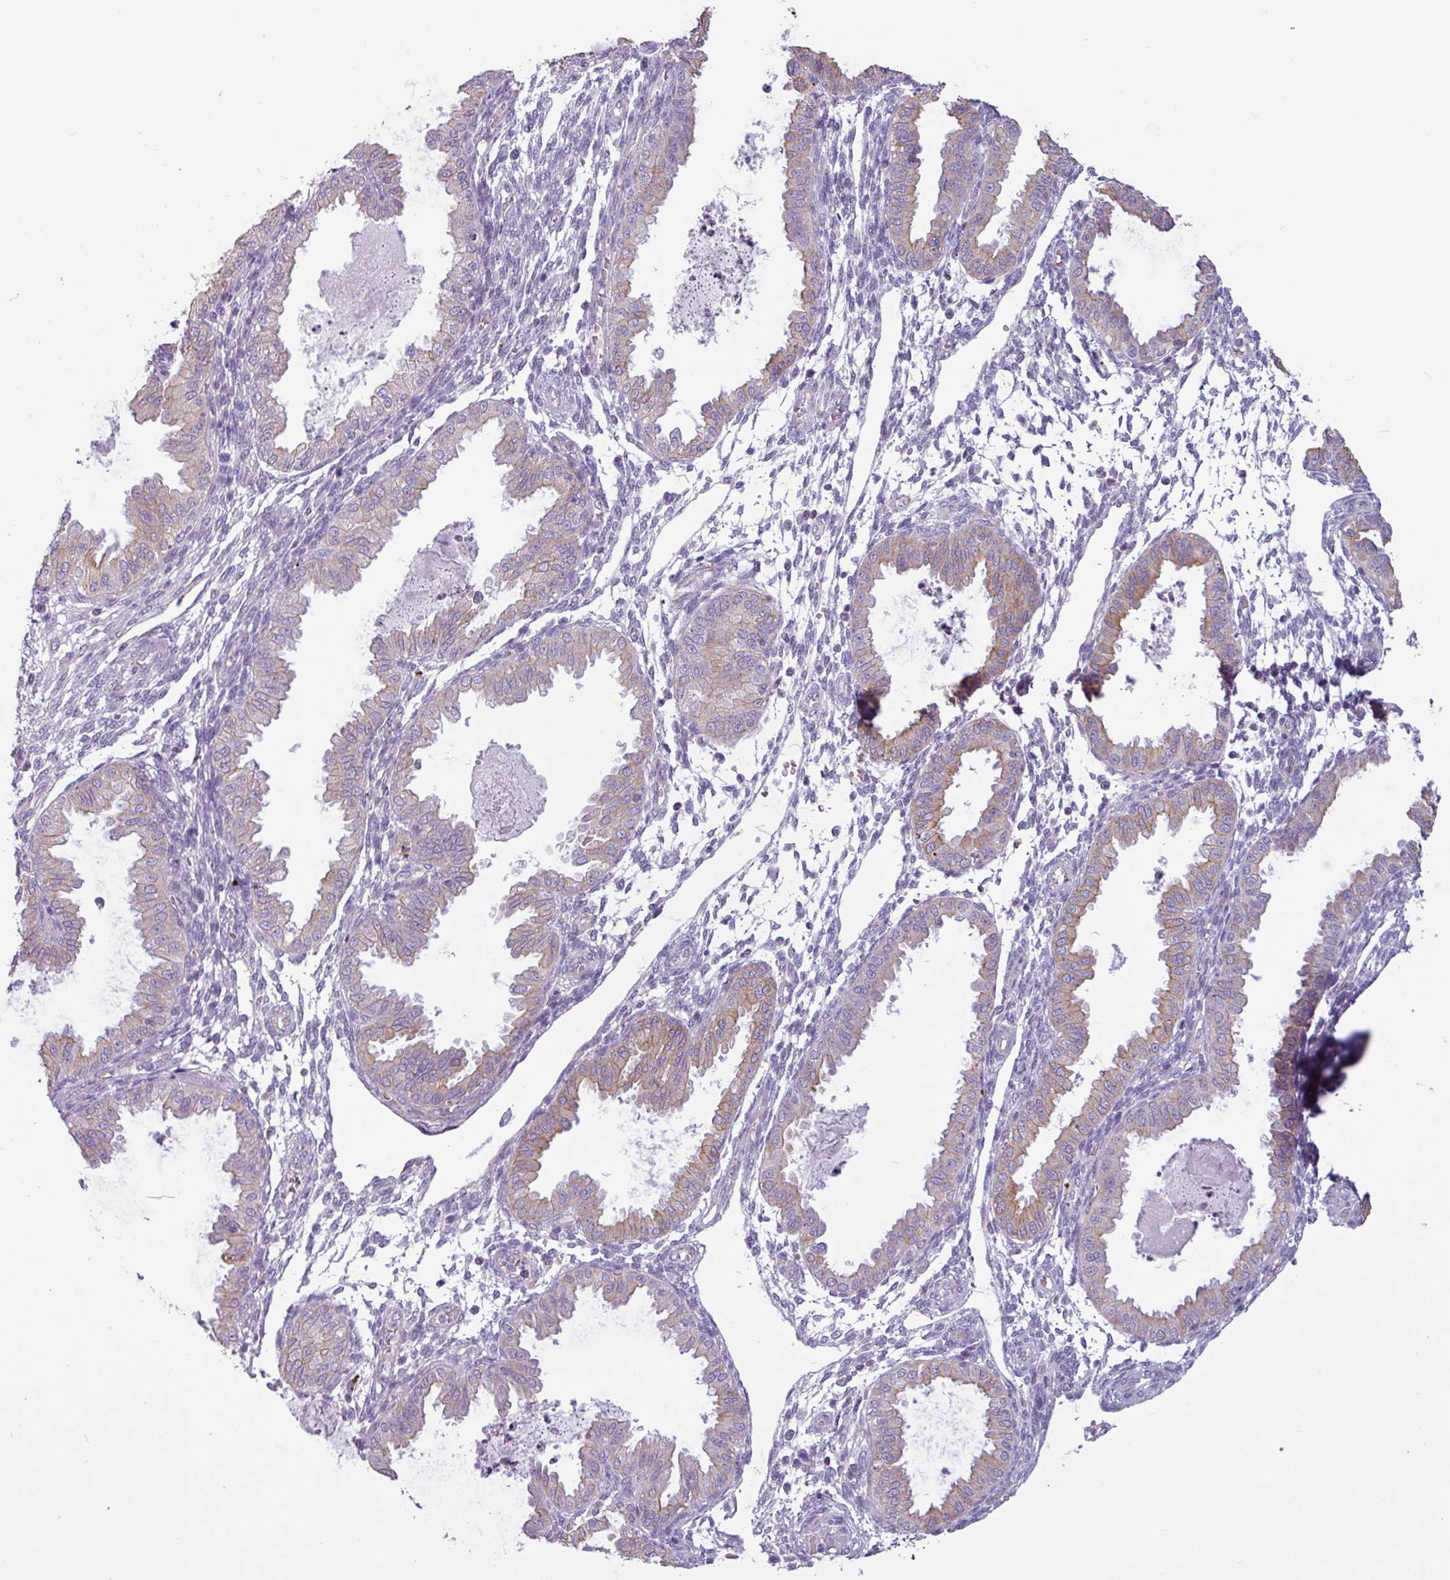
{"staining": {"intensity": "negative", "quantity": "none", "location": "none"}, "tissue": "endometrium", "cell_type": "Cells in endometrial stroma", "image_type": "normal", "snomed": [{"axis": "morphology", "description": "Normal tissue, NOS"}, {"axis": "topography", "description": "Endometrium"}], "caption": "Immunohistochemistry image of benign human endometrium stained for a protein (brown), which reveals no expression in cells in endometrial stroma. (DAB (3,3'-diaminobenzidine) immunohistochemistry (IHC) visualized using brightfield microscopy, high magnification).", "gene": "CAMK1", "patient": {"sex": "female", "age": 33}}